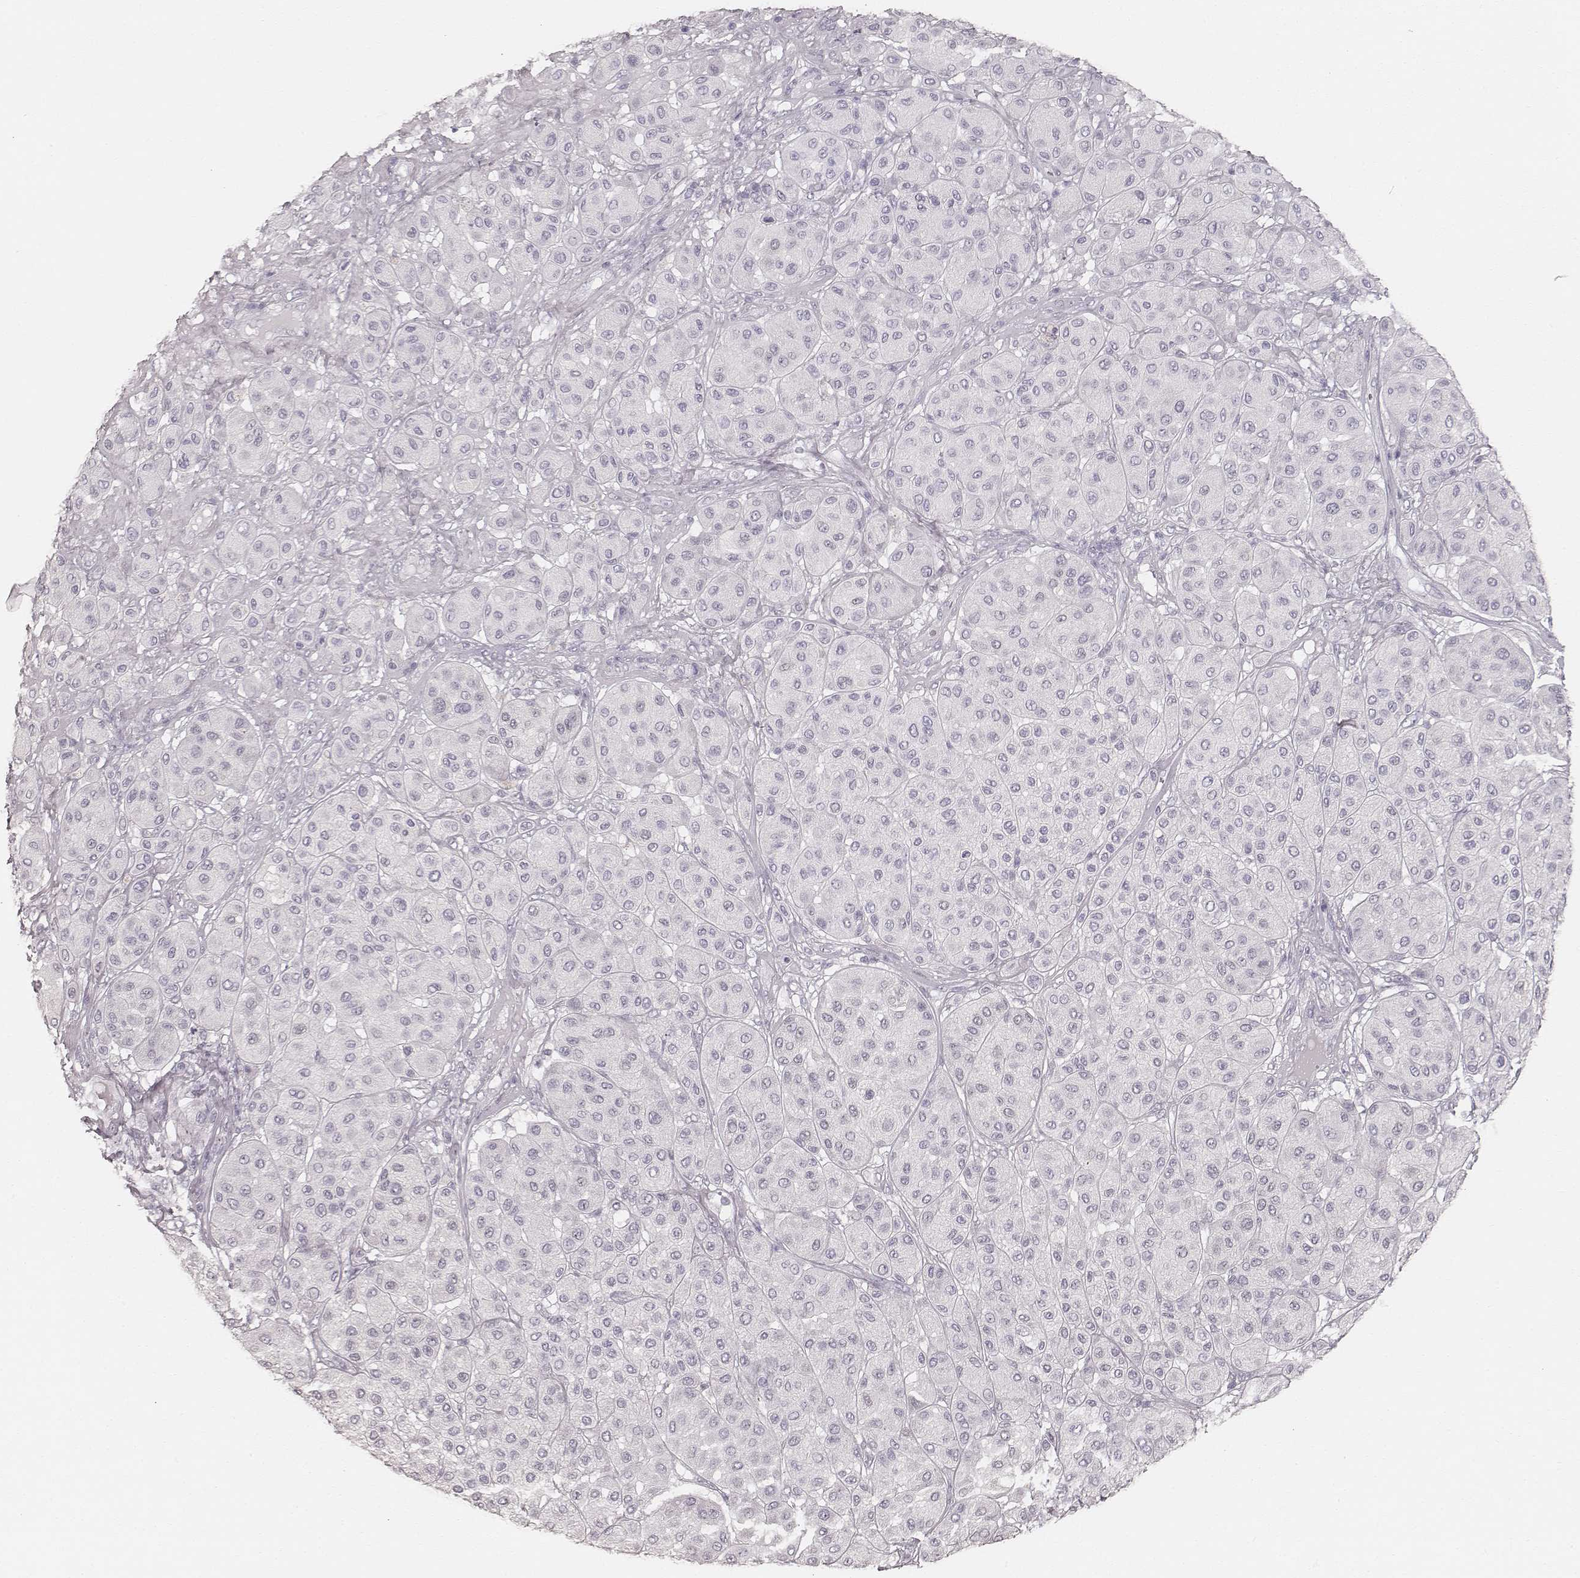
{"staining": {"intensity": "negative", "quantity": "none", "location": "none"}, "tissue": "melanoma", "cell_type": "Tumor cells", "image_type": "cancer", "snomed": [{"axis": "morphology", "description": "Malignant melanoma, Metastatic site"}, {"axis": "topography", "description": "Smooth muscle"}], "caption": "The photomicrograph displays no staining of tumor cells in malignant melanoma (metastatic site).", "gene": "KRT34", "patient": {"sex": "male", "age": 41}}